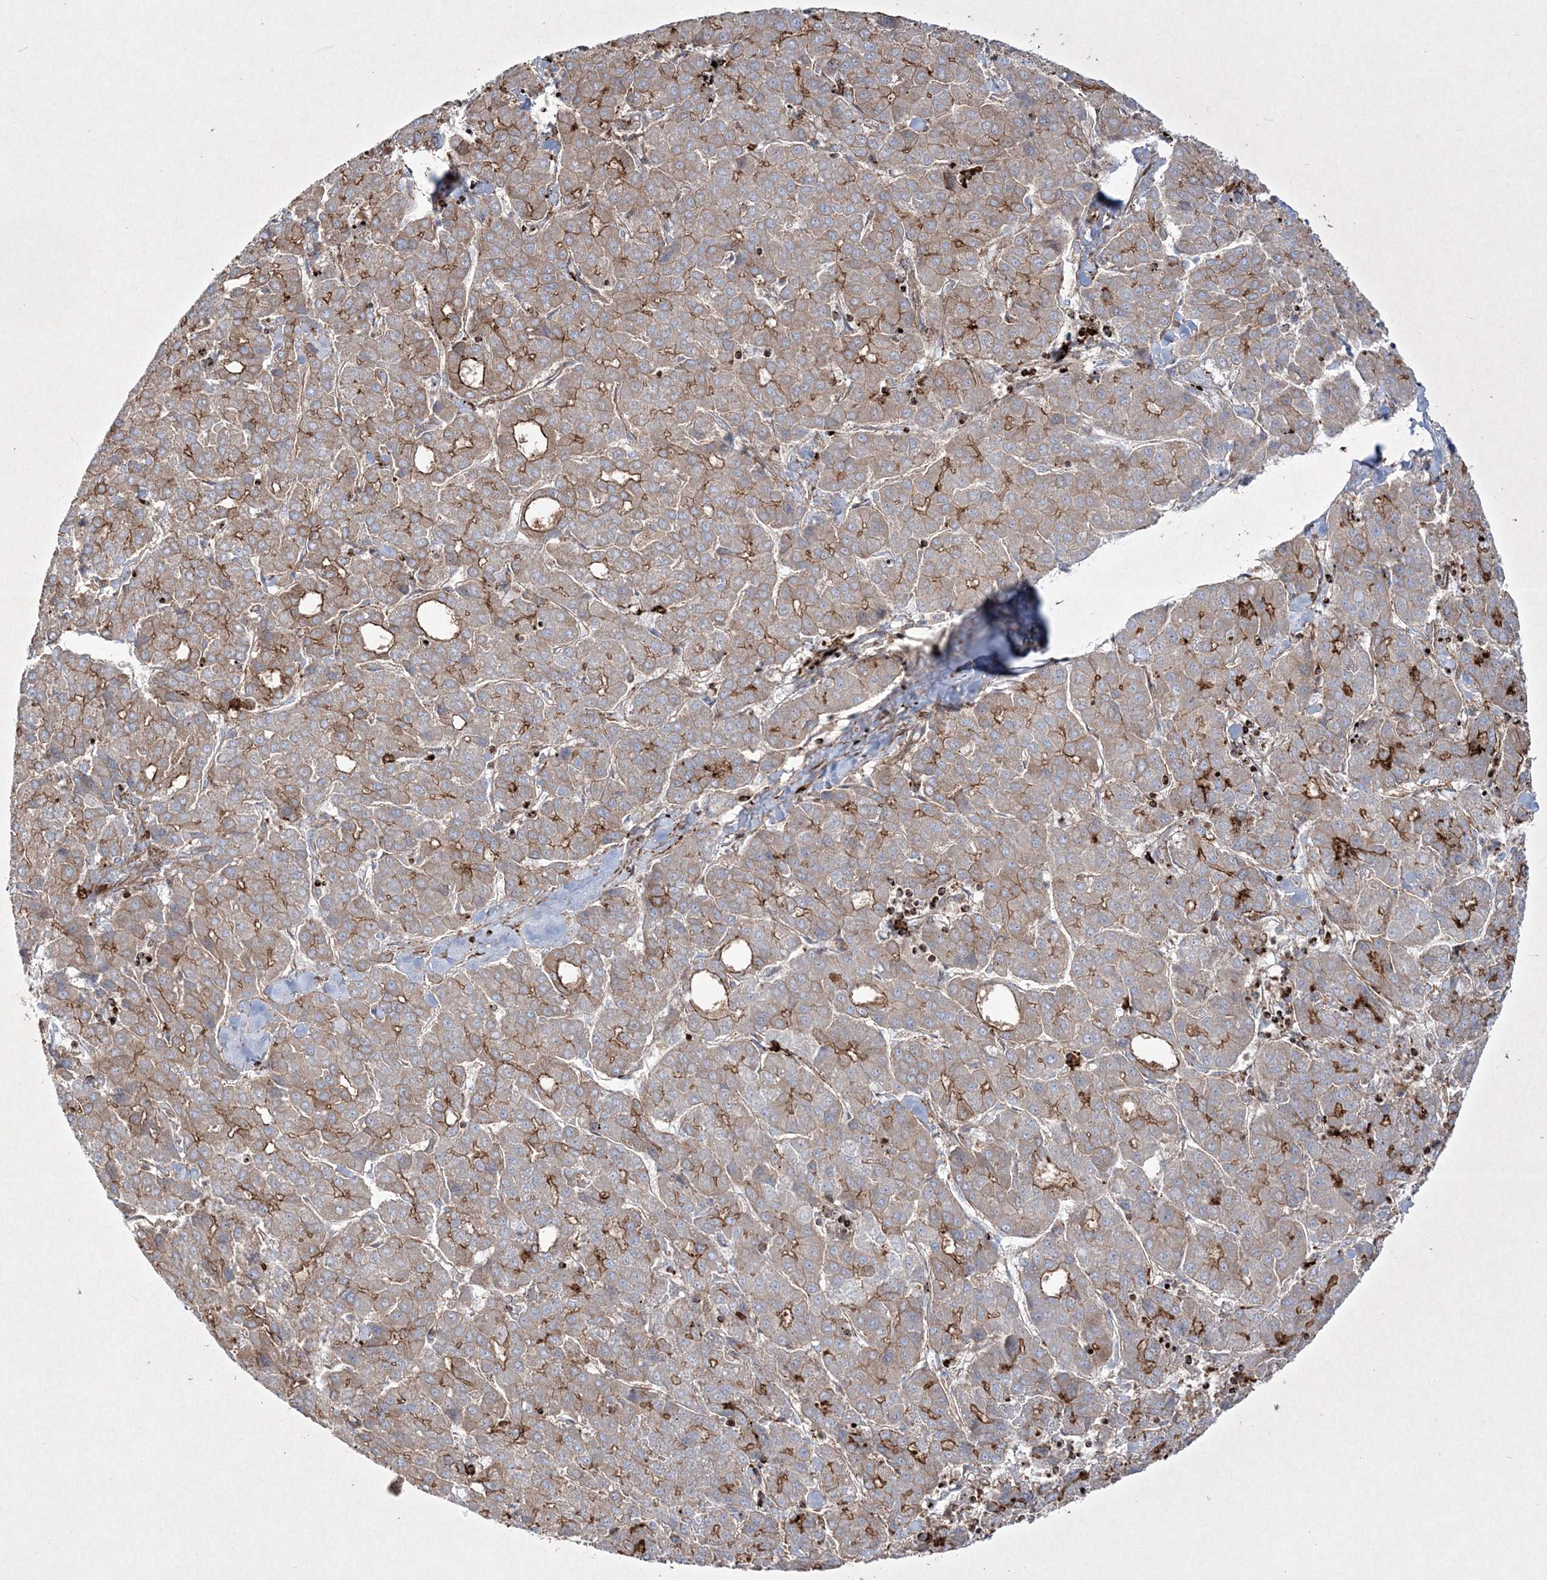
{"staining": {"intensity": "moderate", "quantity": "25%-75%", "location": "cytoplasmic/membranous"}, "tissue": "liver cancer", "cell_type": "Tumor cells", "image_type": "cancer", "snomed": [{"axis": "morphology", "description": "Carcinoma, Hepatocellular, NOS"}, {"axis": "topography", "description": "Liver"}], "caption": "An image showing moderate cytoplasmic/membranous positivity in approximately 25%-75% of tumor cells in liver cancer, as visualized by brown immunohistochemical staining.", "gene": "RICTOR", "patient": {"sex": "male", "age": 65}}